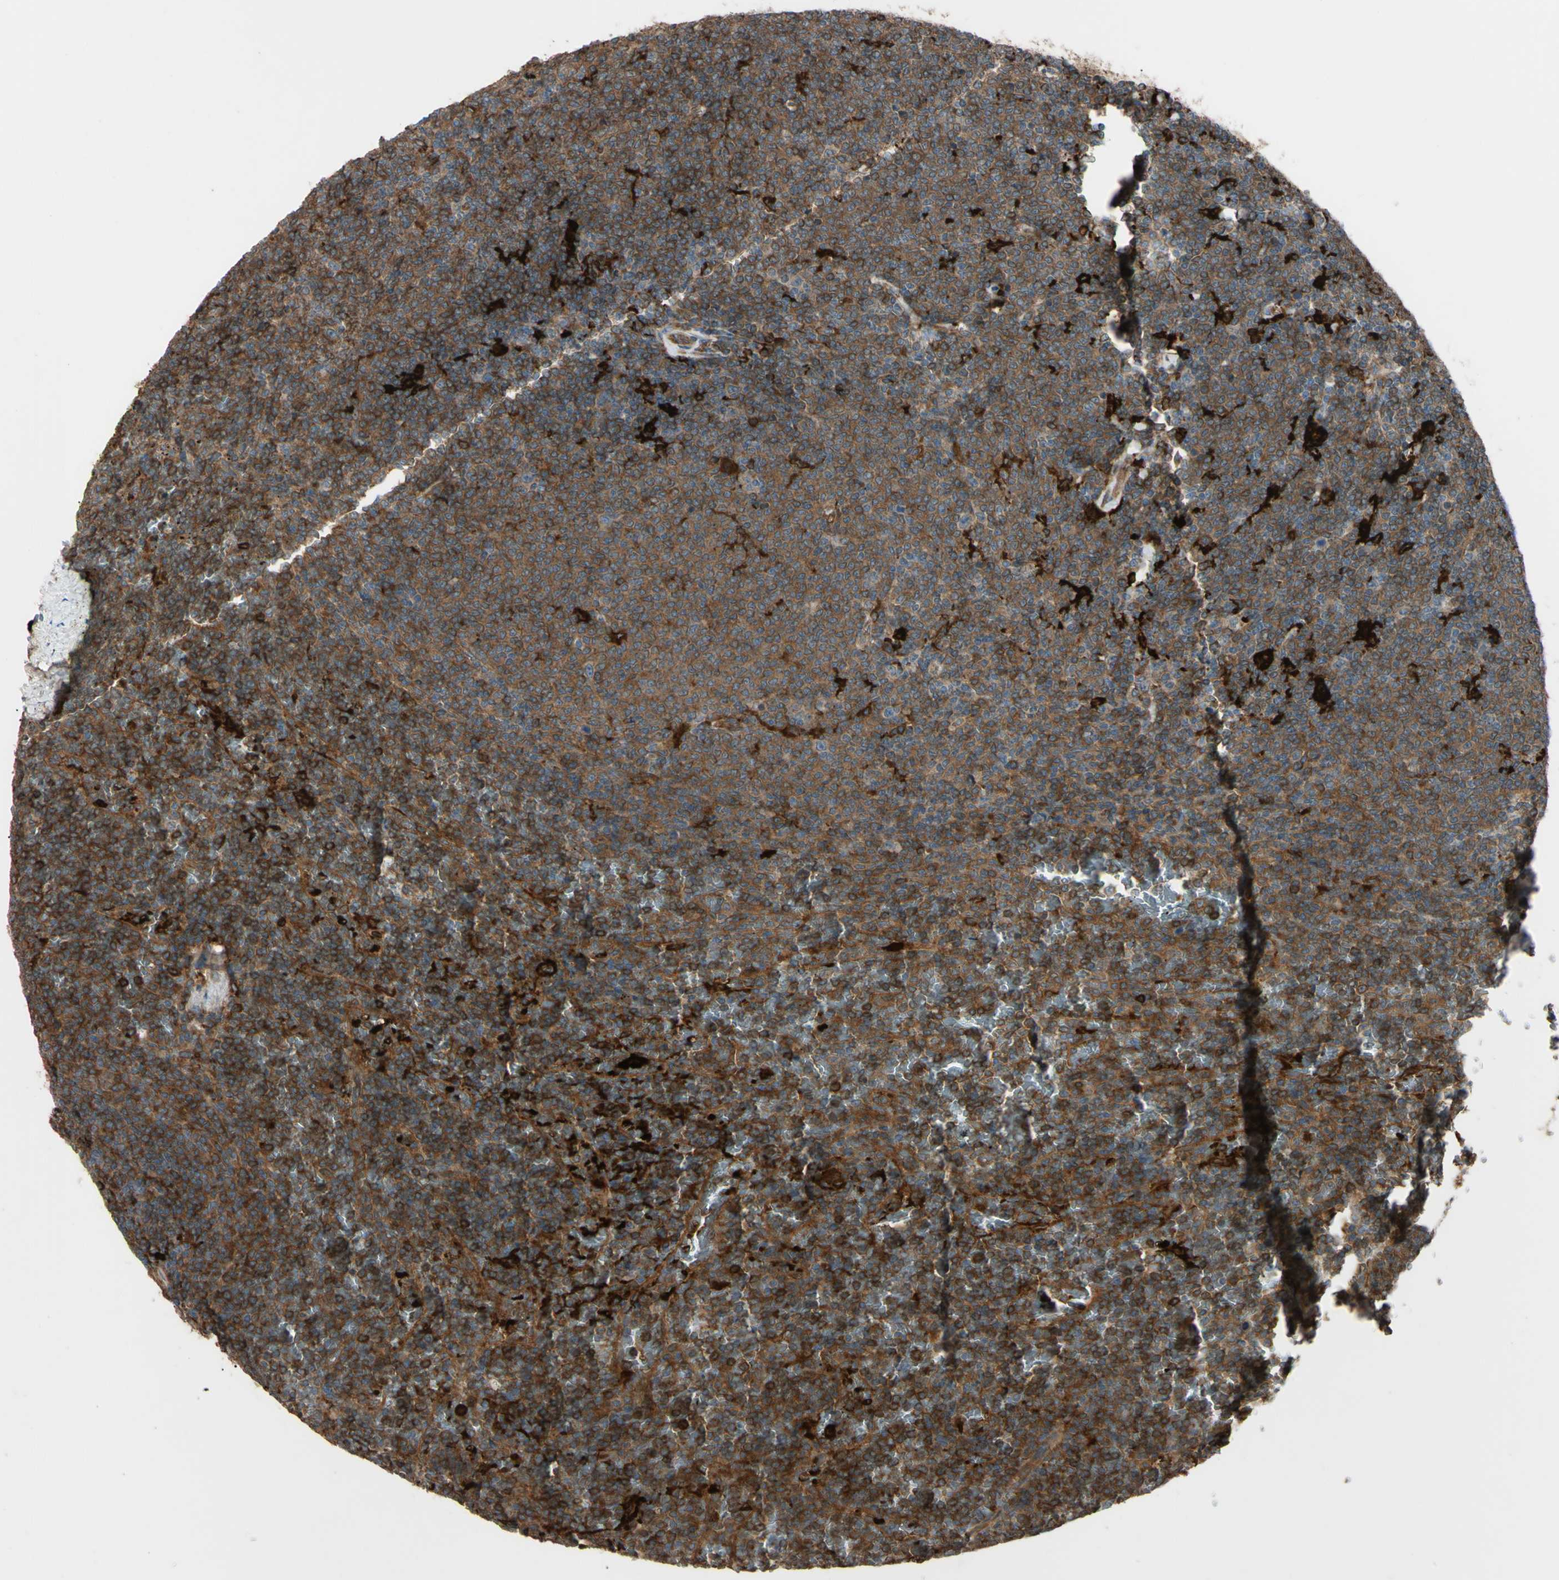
{"staining": {"intensity": "strong", "quantity": ">75%", "location": "cytoplasmic/membranous"}, "tissue": "lymphoma", "cell_type": "Tumor cells", "image_type": "cancer", "snomed": [{"axis": "morphology", "description": "Malignant lymphoma, non-Hodgkin's type, Low grade"}, {"axis": "topography", "description": "Spleen"}], "caption": "Immunohistochemistry (IHC) histopathology image of neoplastic tissue: human lymphoma stained using immunohistochemistry displays high levels of strong protein expression localized specifically in the cytoplasmic/membranous of tumor cells, appearing as a cytoplasmic/membranous brown color.", "gene": "PTPN12", "patient": {"sex": "female", "age": 77}}